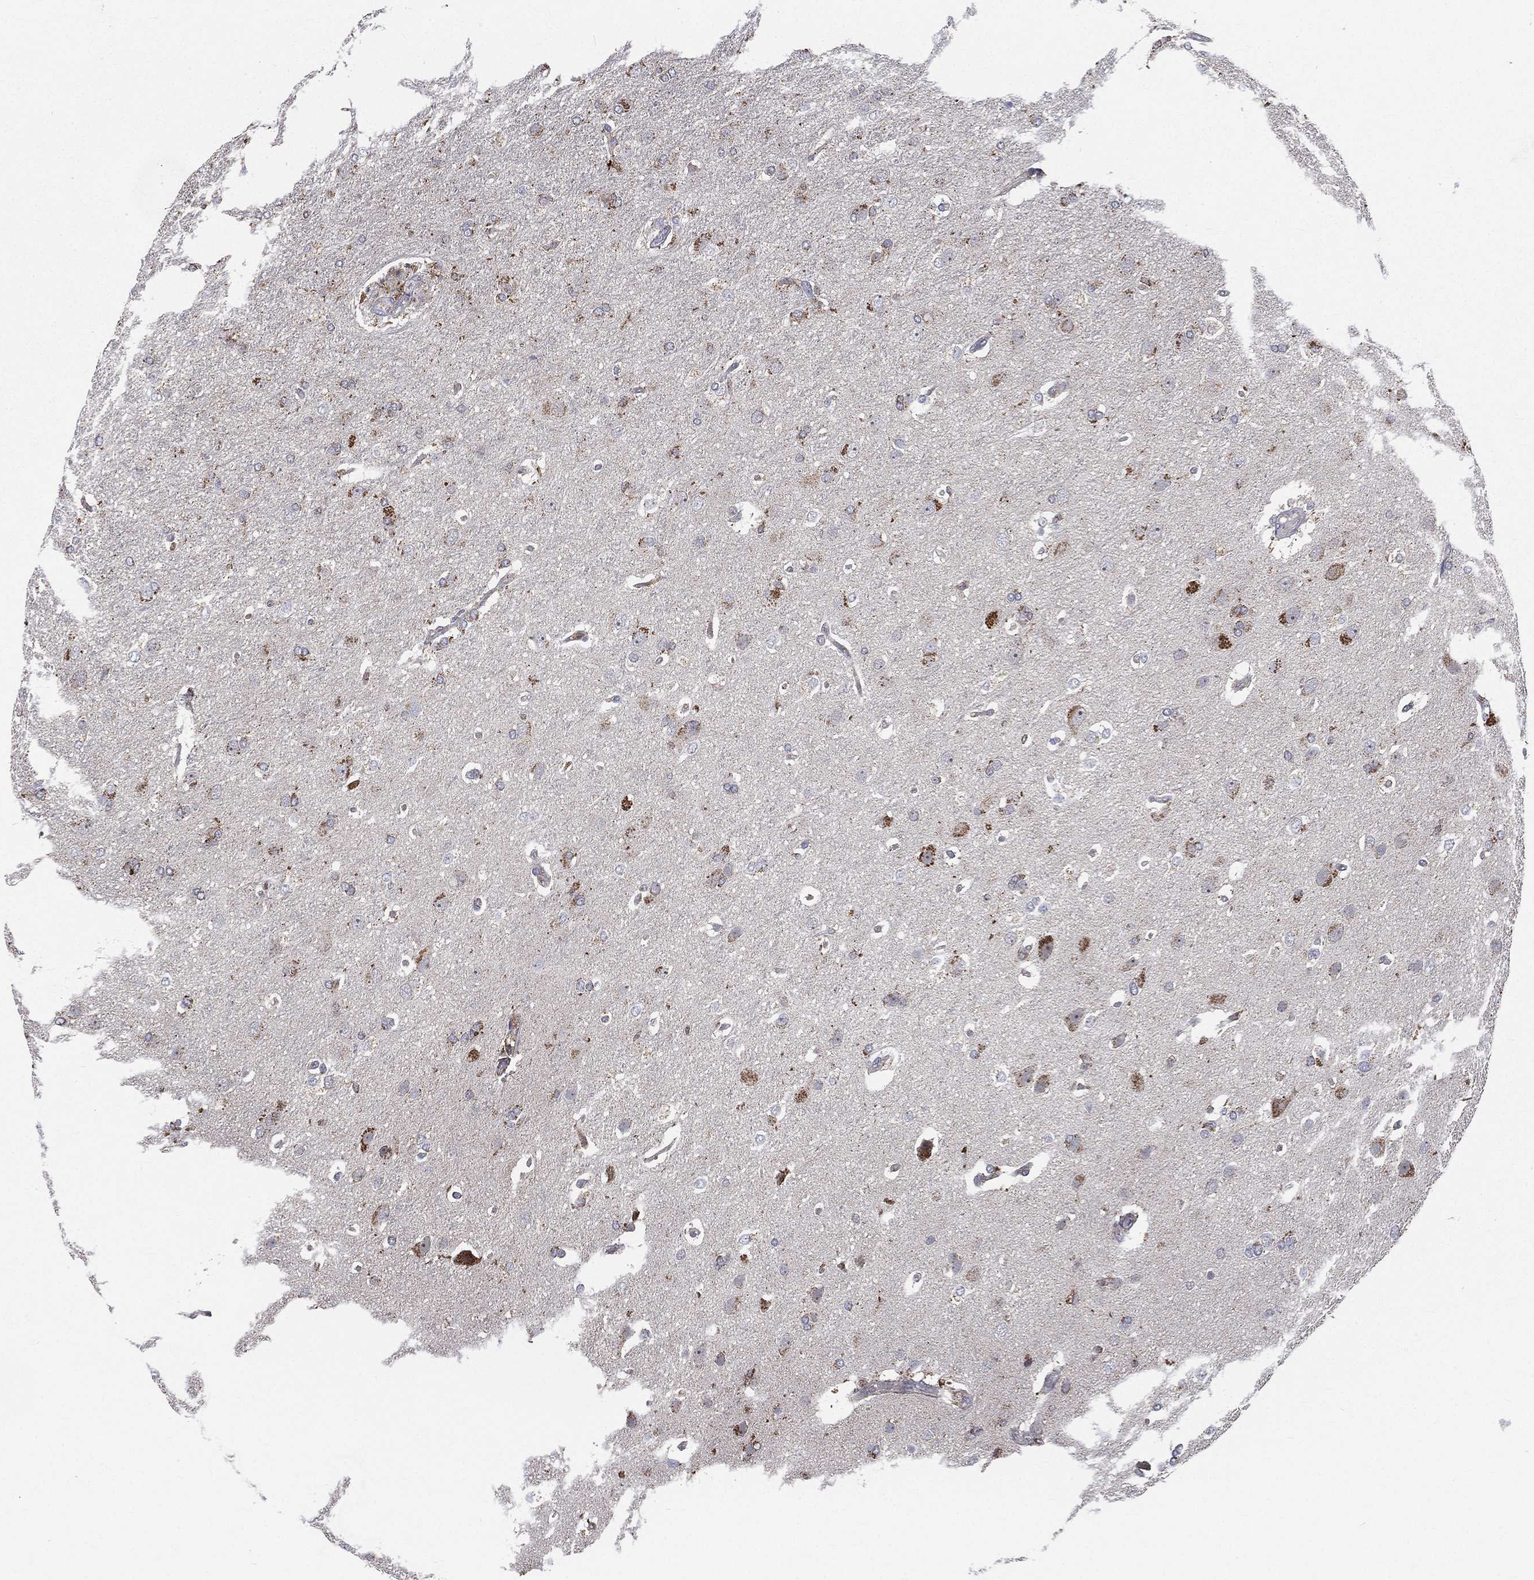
{"staining": {"intensity": "strong", "quantity": "<25%", "location": "cytoplasmic/membranous"}, "tissue": "glioma", "cell_type": "Tumor cells", "image_type": "cancer", "snomed": [{"axis": "morphology", "description": "Glioma, malignant, High grade"}, {"axis": "topography", "description": "Brain"}], "caption": "Glioma stained with DAB (3,3'-diaminobenzidine) immunohistochemistry (IHC) demonstrates medium levels of strong cytoplasmic/membranous staining in about <25% of tumor cells.", "gene": "RIN3", "patient": {"sex": "male", "age": 68}}